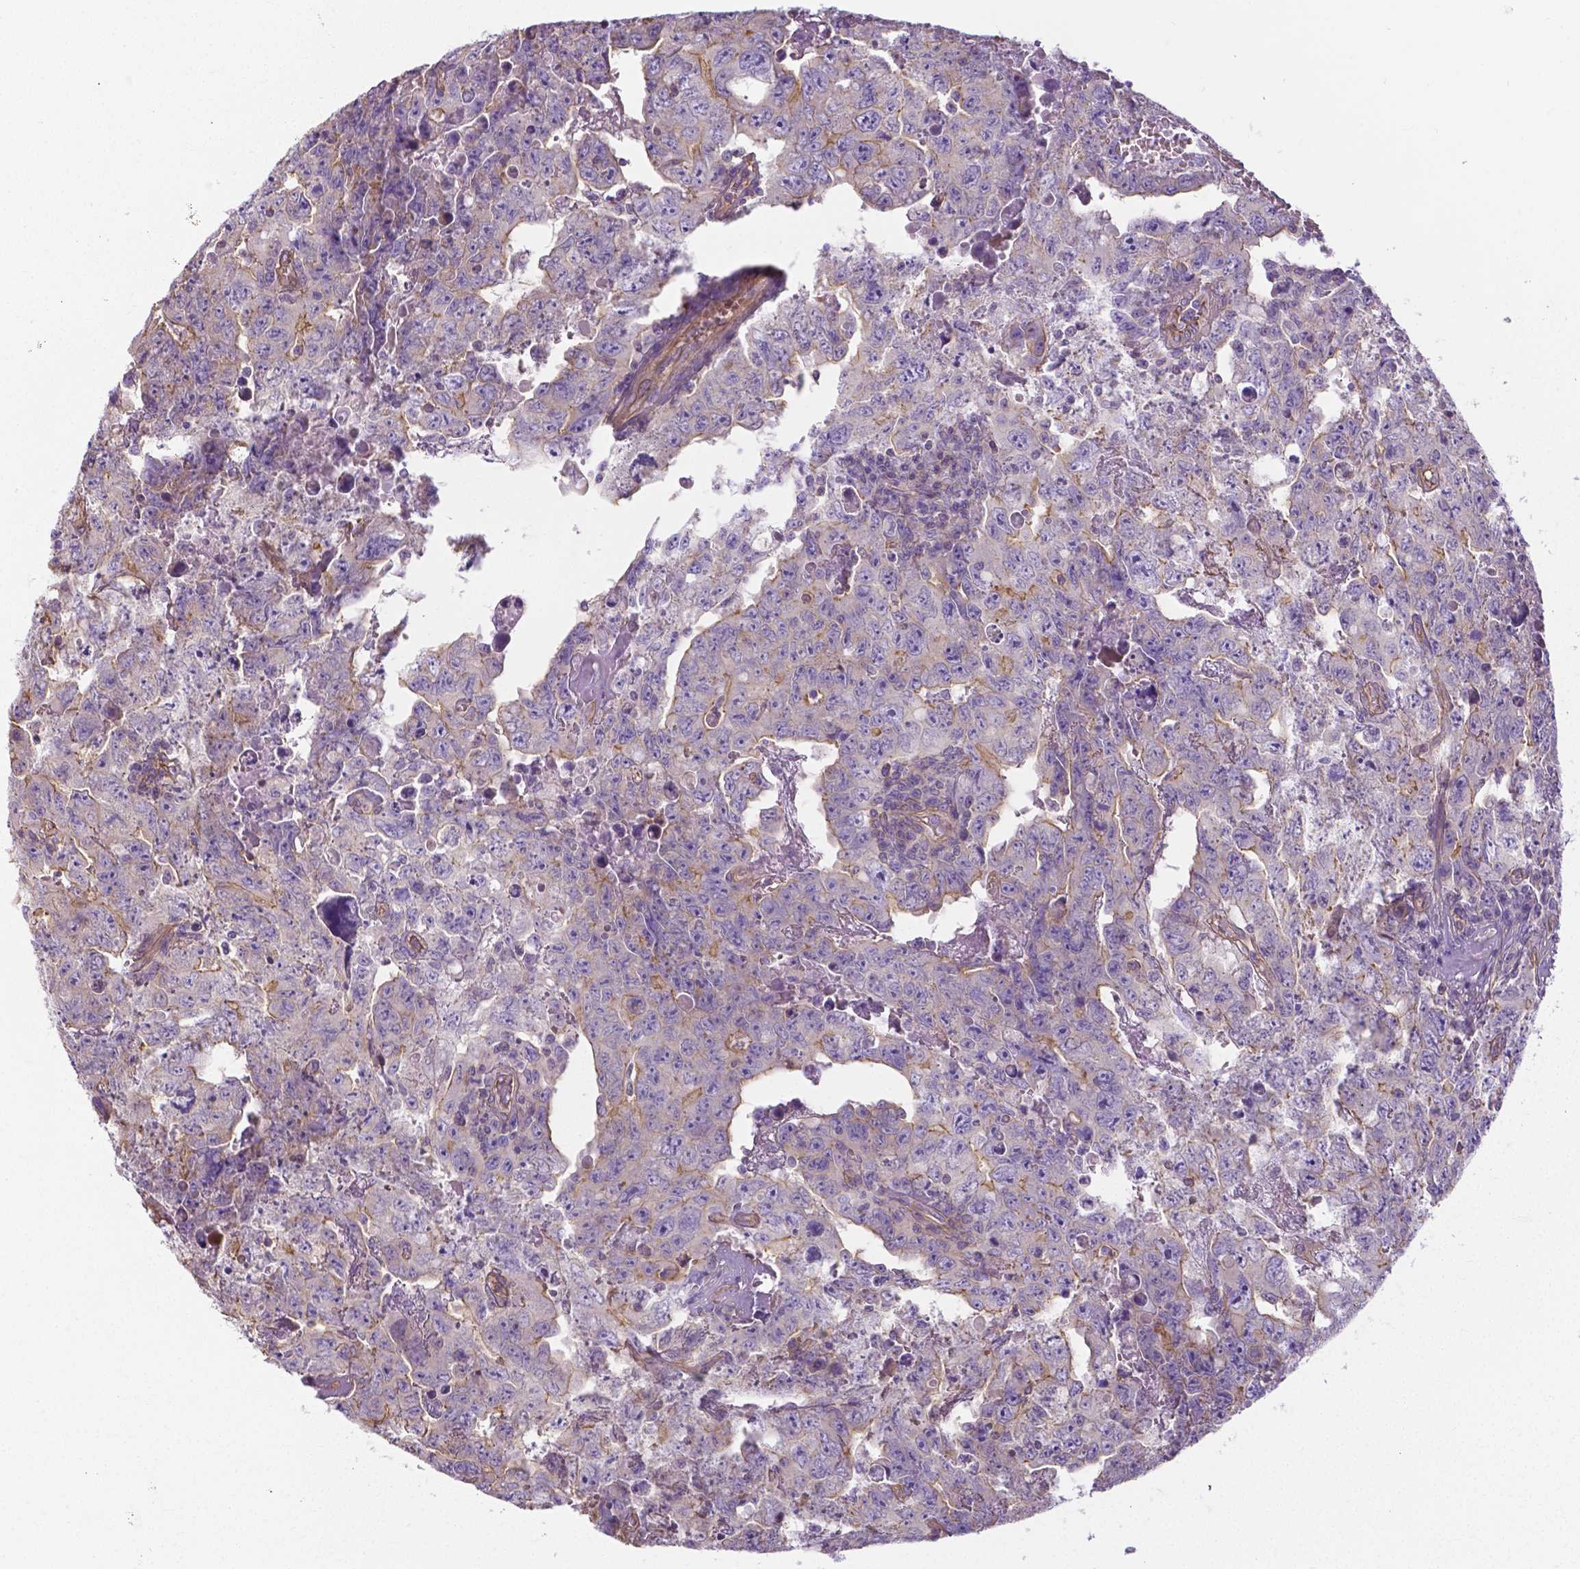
{"staining": {"intensity": "moderate", "quantity": "<25%", "location": "cytoplasmic/membranous"}, "tissue": "testis cancer", "cell_type": "Tumor cells", "image_type": "cancer", "snomed": [{"axis": "morphology", "description": "Carcinoma, Embryonal, NOS"}, {"axis": "topography", "description": "Testis"}], "caption": "The image reveals immunohistochemical staining of embryonal carcinoma (testis). There is moderate cytoplasmic/membranous staining is appreciated in about <25% of tumor cells. The staining was performed using DAB (3,3'-diaminobenzidine), with brown indicating positive protein expression. Nuclei are stained blue with hematoxylin.", "gene": "CRMP1", "patient": {"sex": "male", "age": 24}}